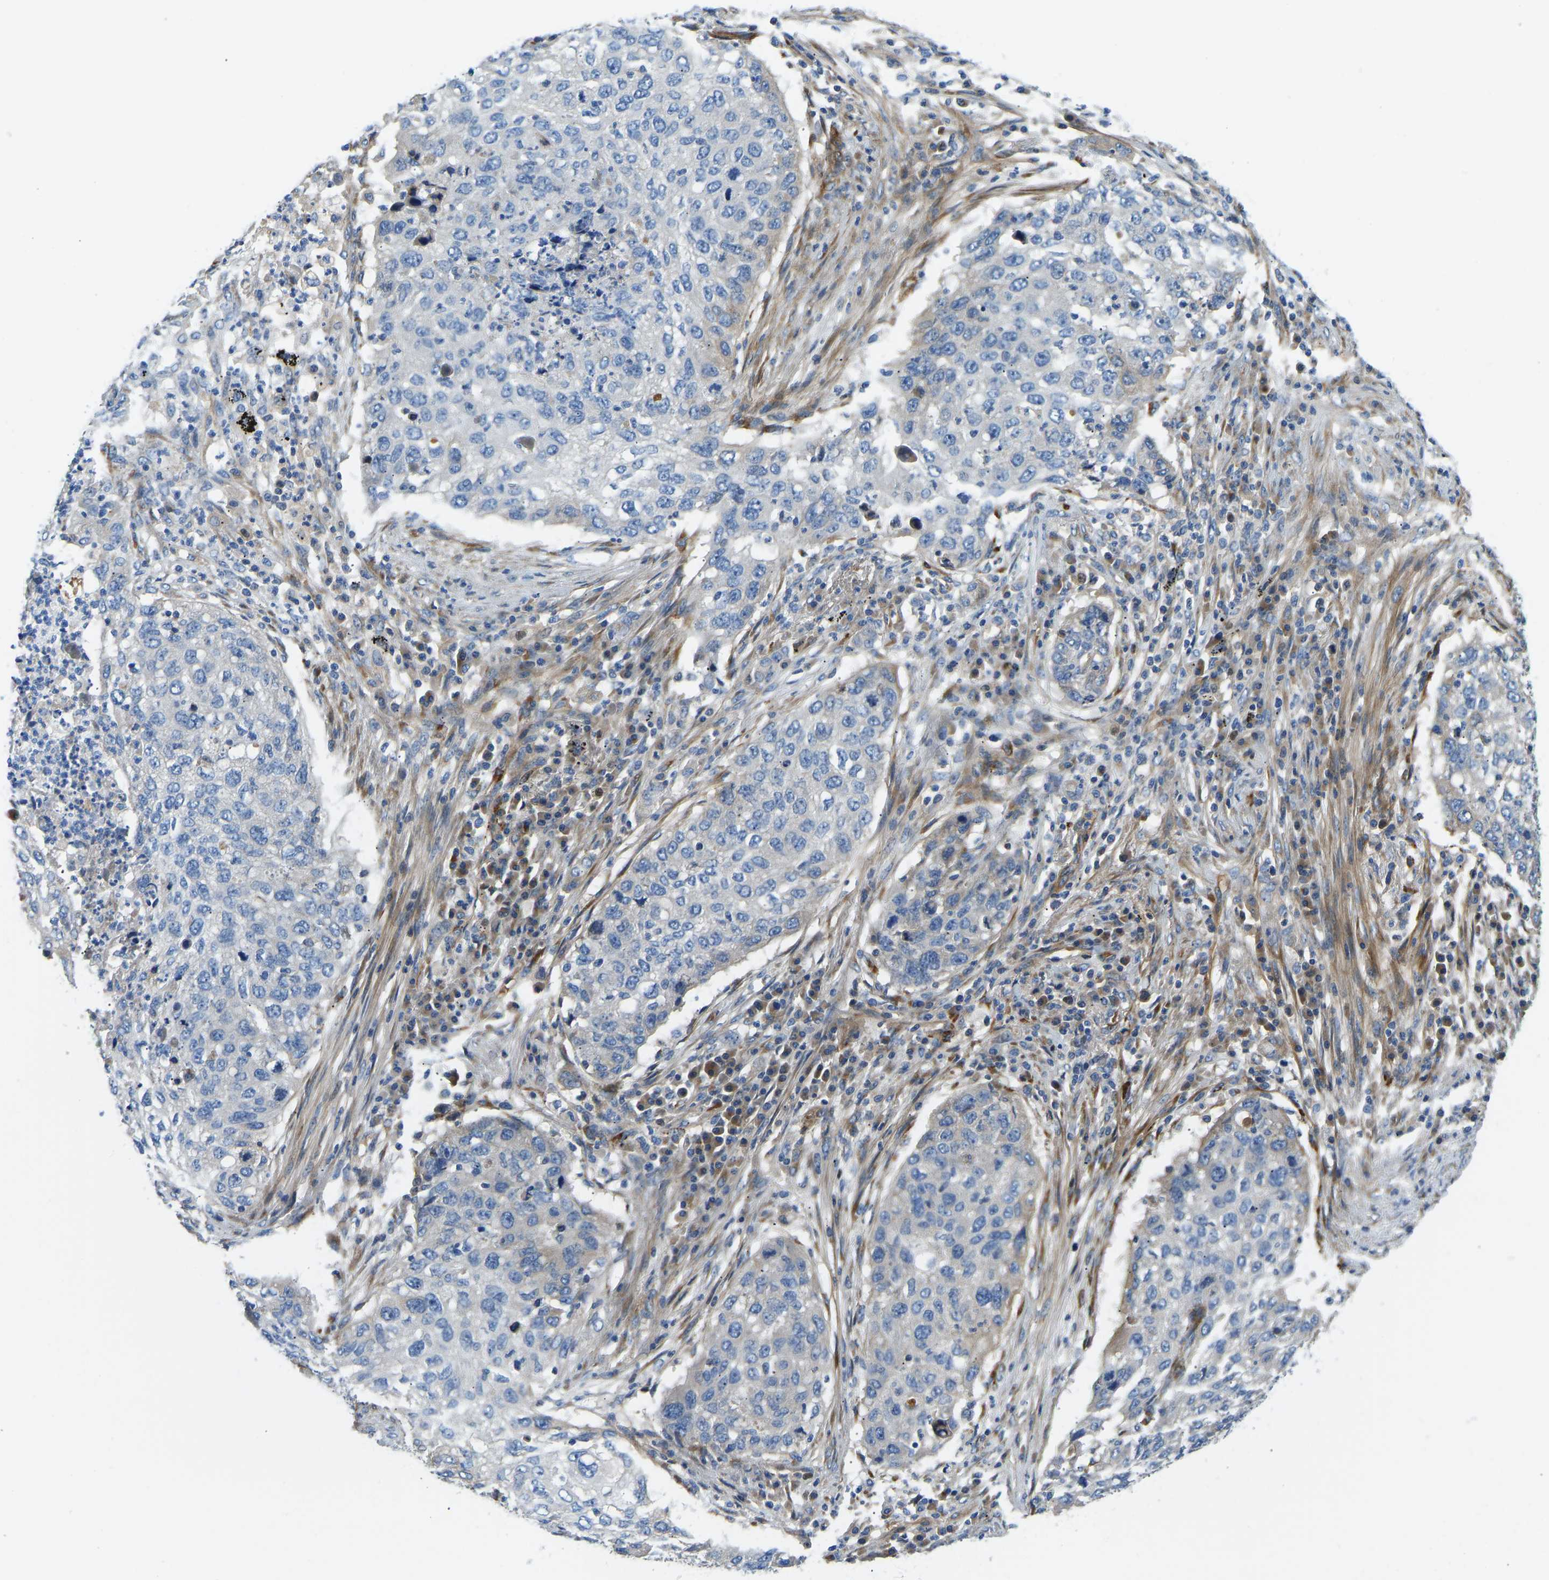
{"staining": {"intensity": "negative", "quantity": "none", "location": "none"}, "tissue": "lung cancer", "cell_type": "Tumor cells", "image_type": "cancer", "snomed": [{"axis": "morphology", "description": "Squamous cell carcinoma, NOS"}, {"axis": "topography", "description": "Lung"}], "caption": "Immunohistochemical staining of human lung cancer reveals no significant positivity in tumor cells.", "gene": "COL15A1", "patient": {"sex": "female", "age": 63}}